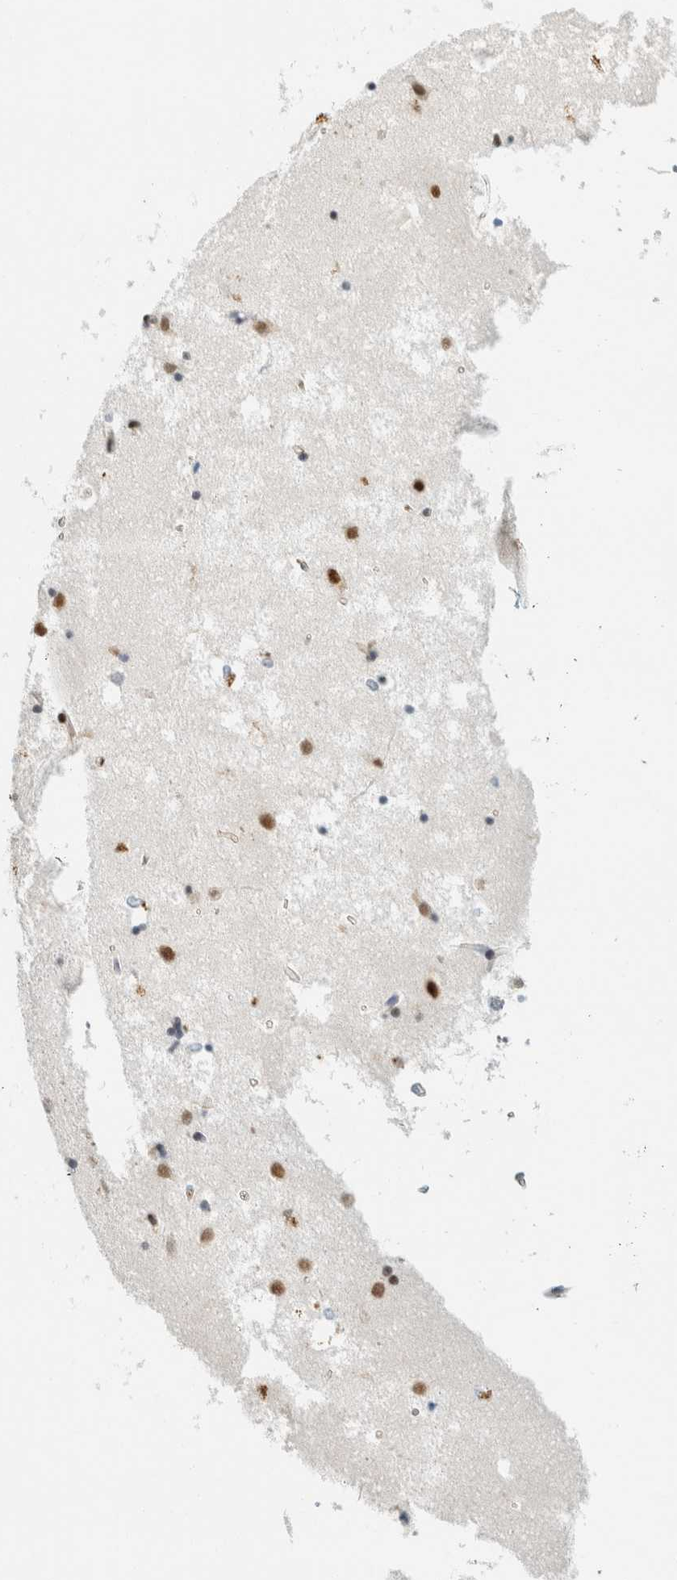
{"staining": {"intensity": "moderate", "quantity": "<25%", "location": "nuclear"}, "tissue": "caudate", "cell_type": "Glial cells", "image_type": "normal", "snomed": [{"axis": "morphology", "description": "Normal tissue, NOS"}, {"axis": "topography", "description": "Lateral ventricle wall"}], "caption": "The photomicrograph displays immunohistochemical staining of normal caudate. There is moderate nuclear positivity is identified in about <25% of glial cells.", "gene": "ZNF683", "patient": {"sex": "male", "age": 45}}